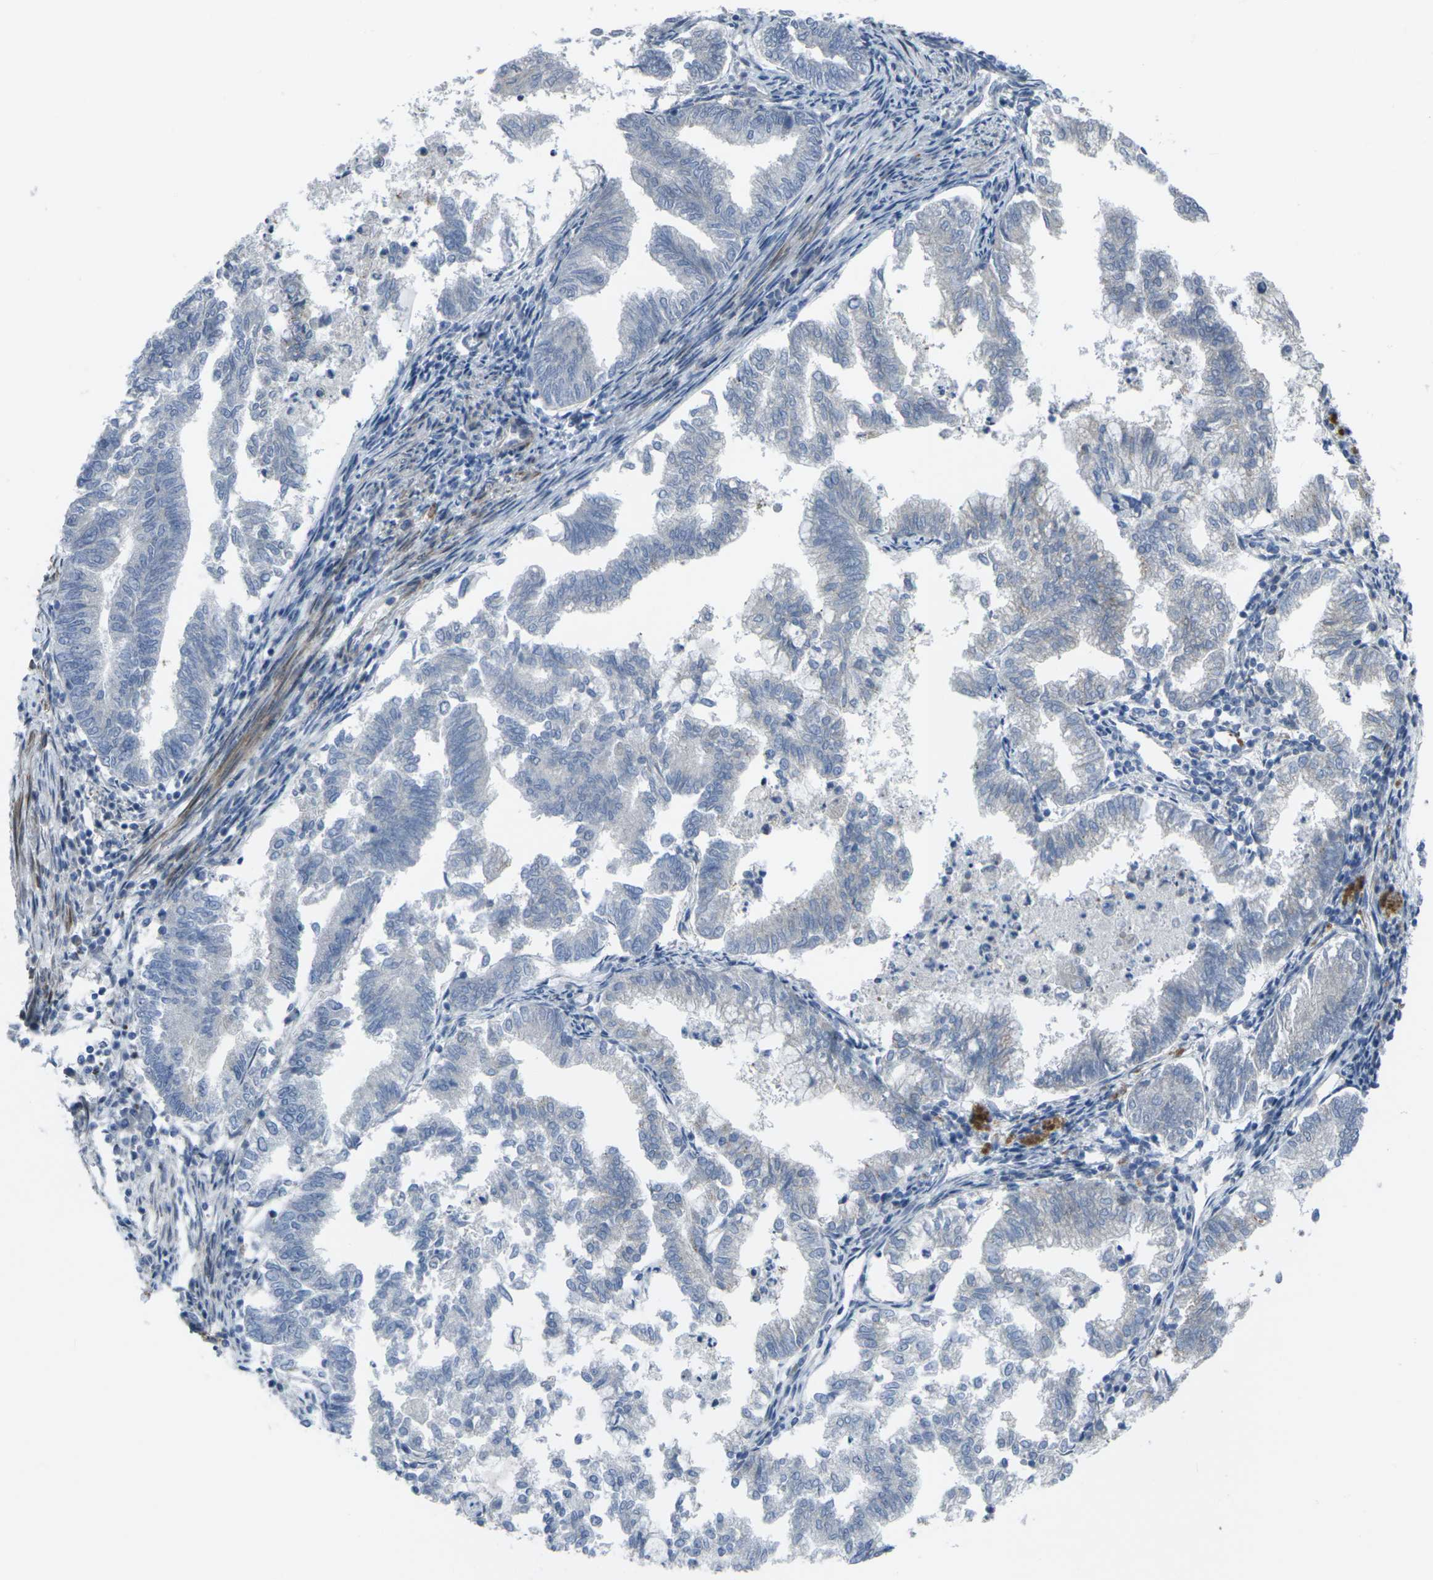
{"staining": {"intensity": "negative", "quantity": "none", "location": "none"}, "tissue": "endometrial cancer", "cell_type": "Tumor cells", "image_type": "cancer", "snomed": [{"axis": "morphology", "description": "Necrosis, NOS"}, {"axis": "morphology", "description": "Adenocarcinoma, NOS"}, {"axis": "topography", "description": "Endometrium"}], "caption": "Immunohistochemistry (IHC) histopathology image of neoplastic tissue: endometrial adenocarcinoma stained with DAB (3,3'-diaminobenzidine) exhibits no significant protein positivity in tumor cells.", "gene": "CCR10", "patient": {"sex": "female", "age": 79}}